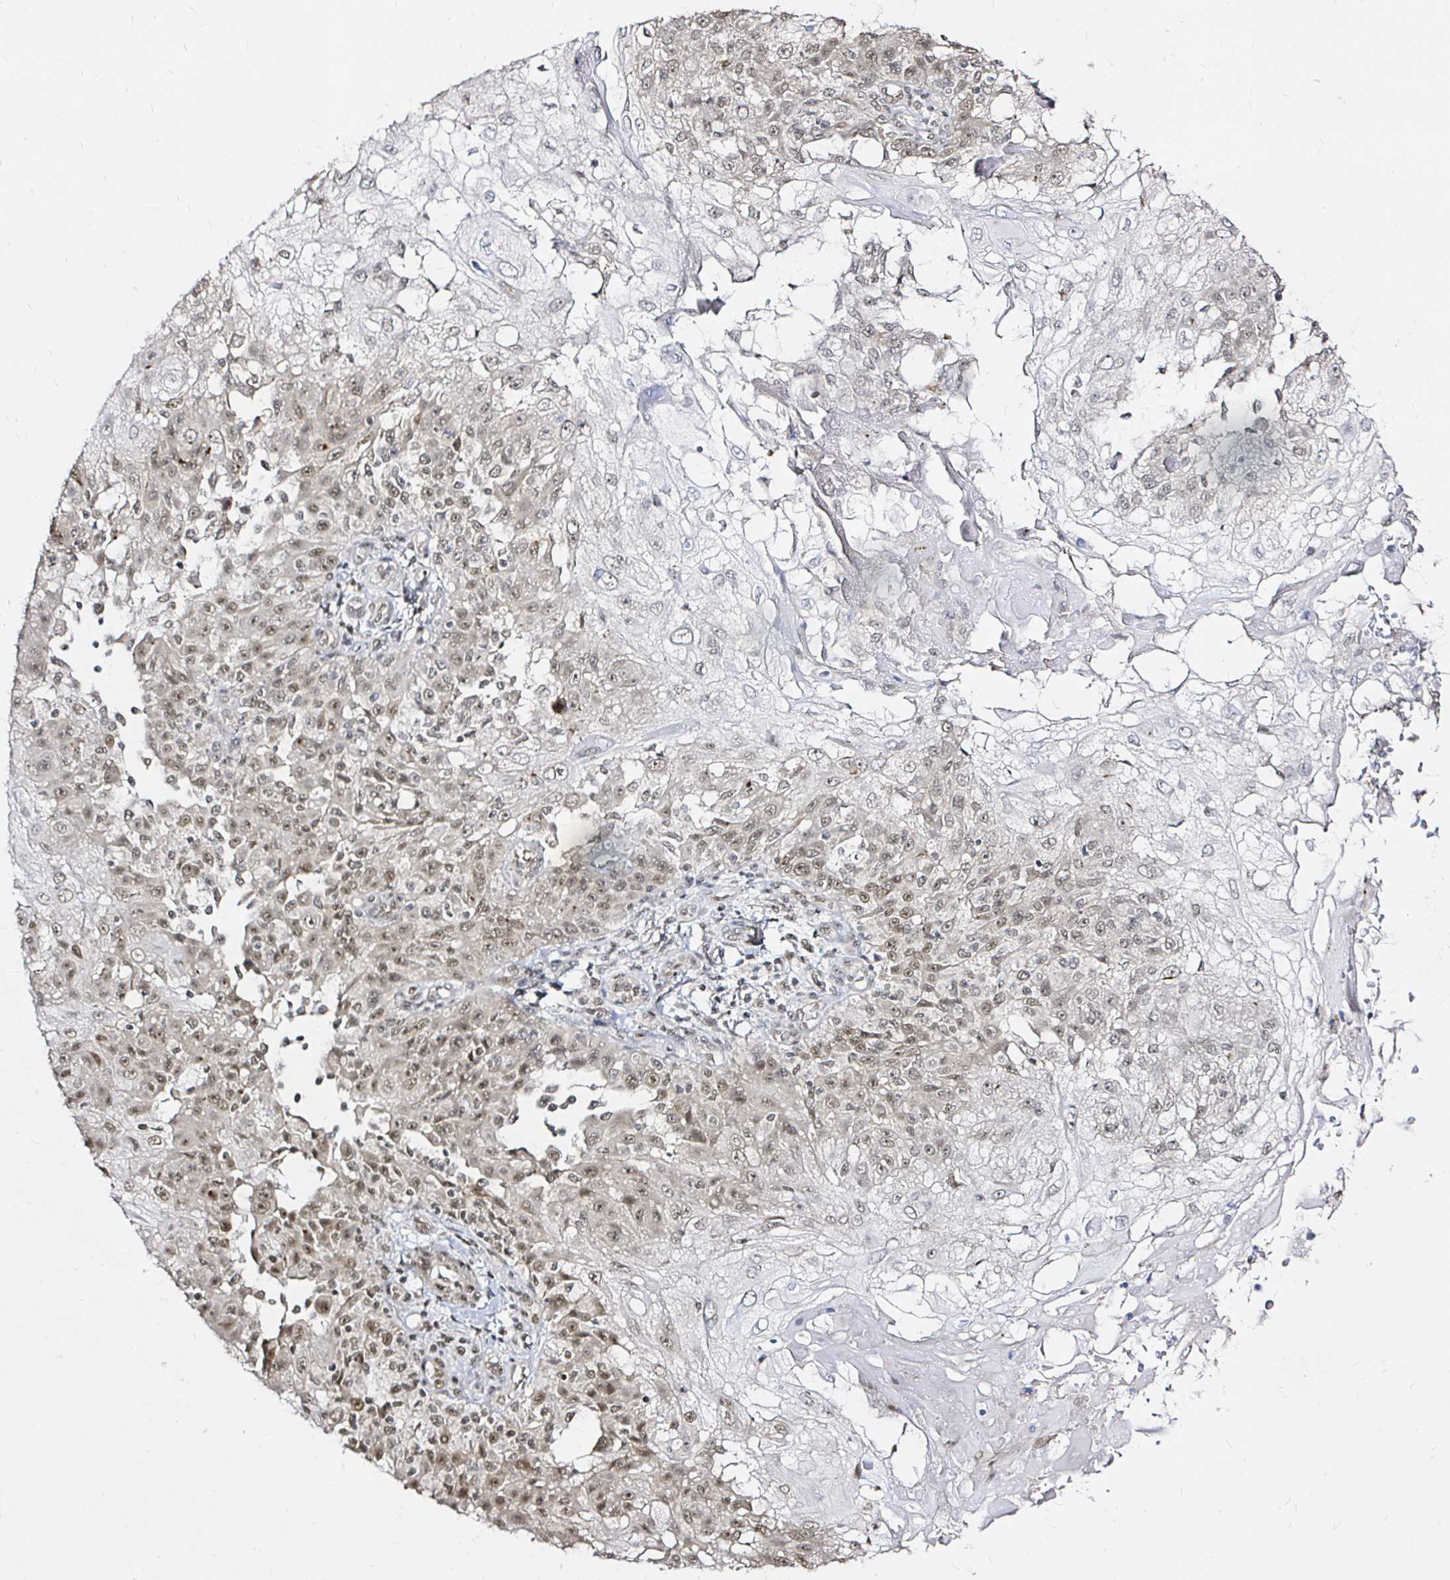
{"staining": {"intensity": "weak", "quantity": "25%-75%", "location": "nuclear"}, "tissue": "skin cancer", "cell_type": "Tumor cells", "image_type": "cancer", "snomed": [{"axis": "morphology", "description": "Normal tissue, NOS"}, {"axis": "morphology", "description": "Squamous cell carcinoma, NOS"}, {"axis": "topography", "description": "Skin"}], "caption": "Weak nuclear protein positivity is appreciated in approximately 25%-75% of tumor cells in skin cancer.", "gene": "SNRPC", "patient": {"sex": "female", "age": 83}}